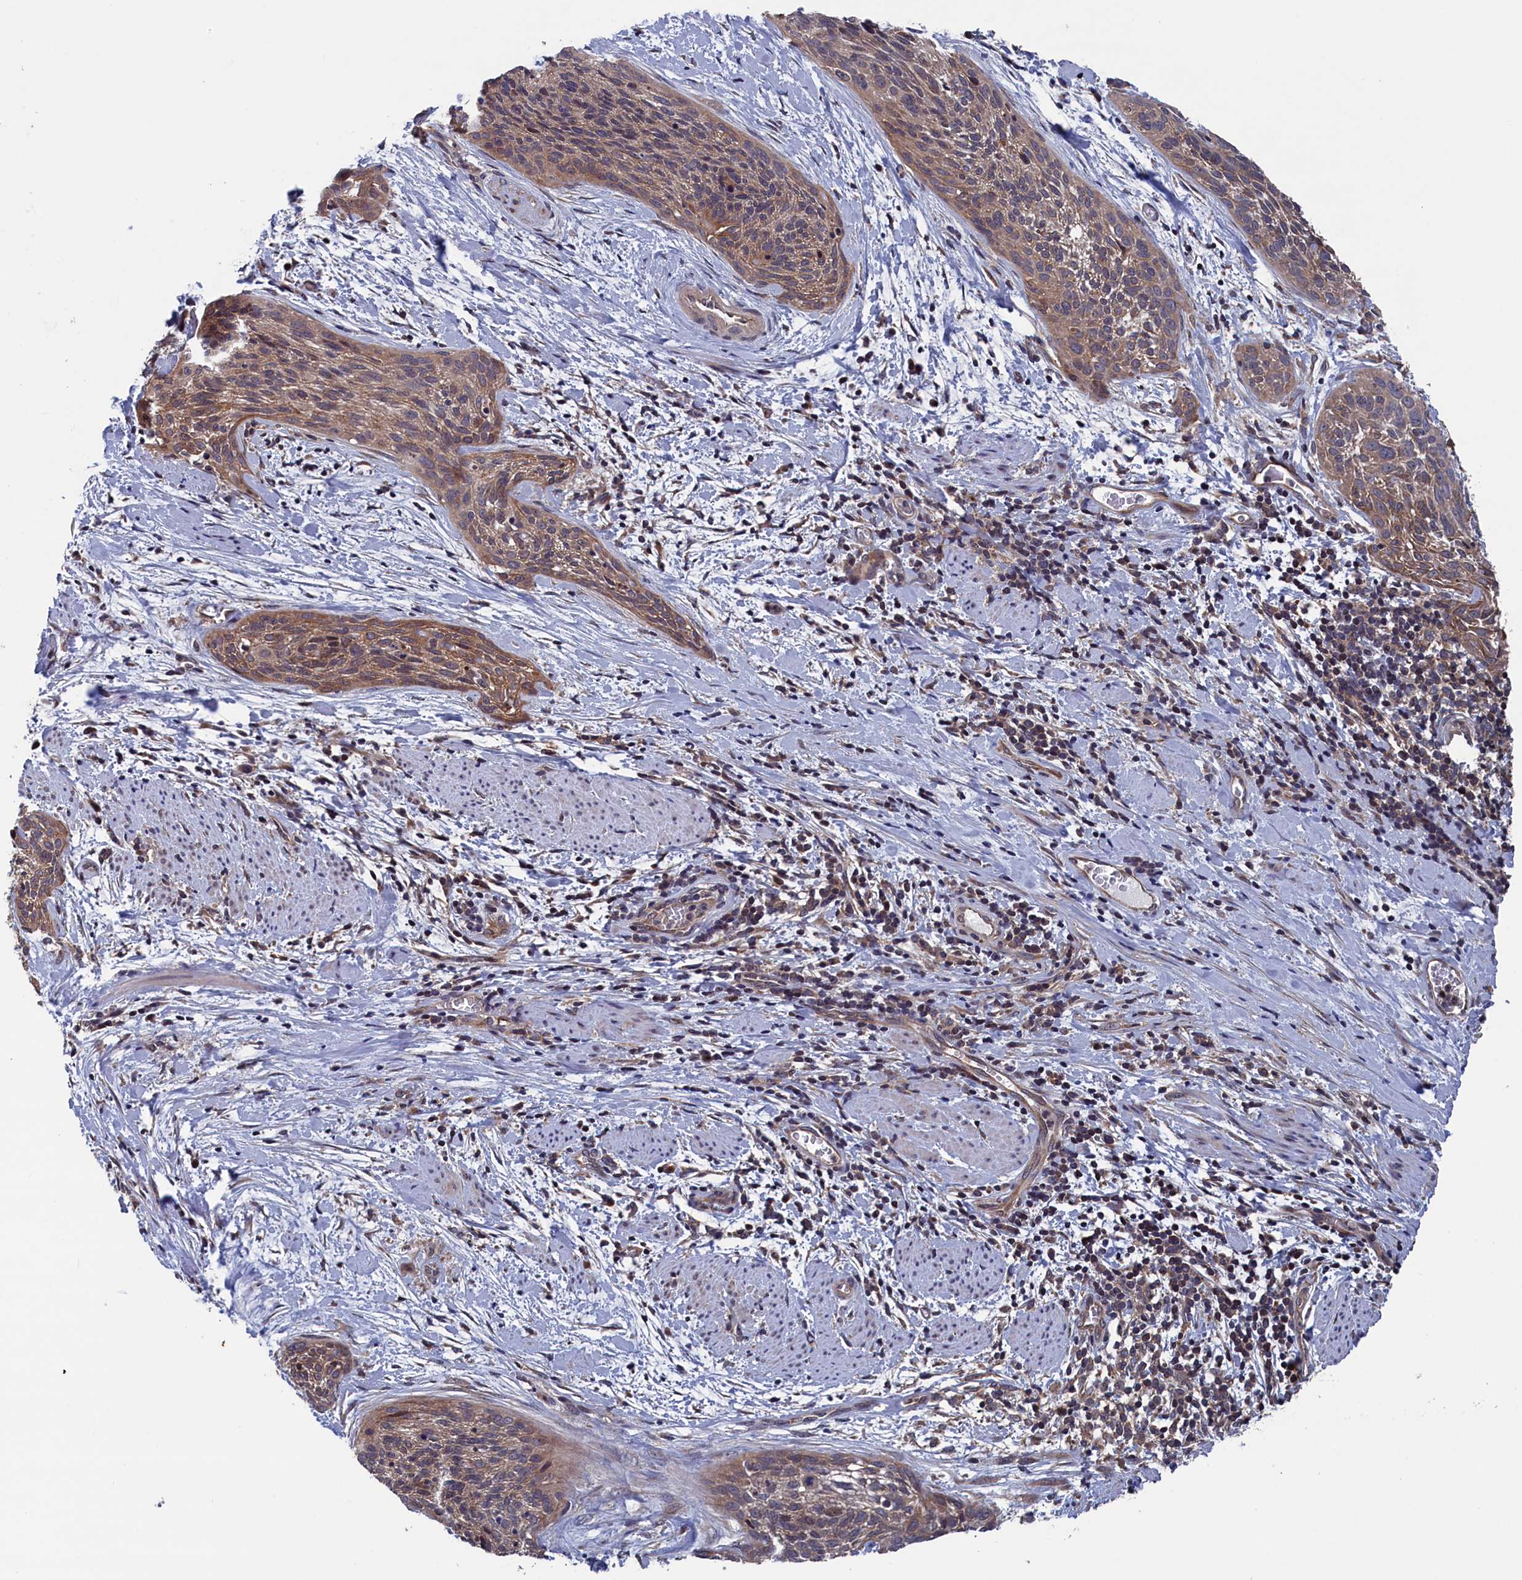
{"staining": {"intensity": "moderate", "quantity": "25%-75%", "location": "cytoplasmic/membranous"}, "tissue": "cervical cancer", "cell_type": "Tumor cells", "image_type": "cancer", "snomed": [{"axis": "morphology", "description": "Squamous cell carcinoma, NOS"}, {"axis": "topography", "description": "Cervix"}], "caption": "Cervical cancer (squamous cell carcinoma) was stained to show a protein in brown. There is medium levels of moderate cytoplasmic/membranous expression in about 25%-75% of tumor cells.", "gene": "SPATA13", "patient": {"sex": "female", "age": 55}}